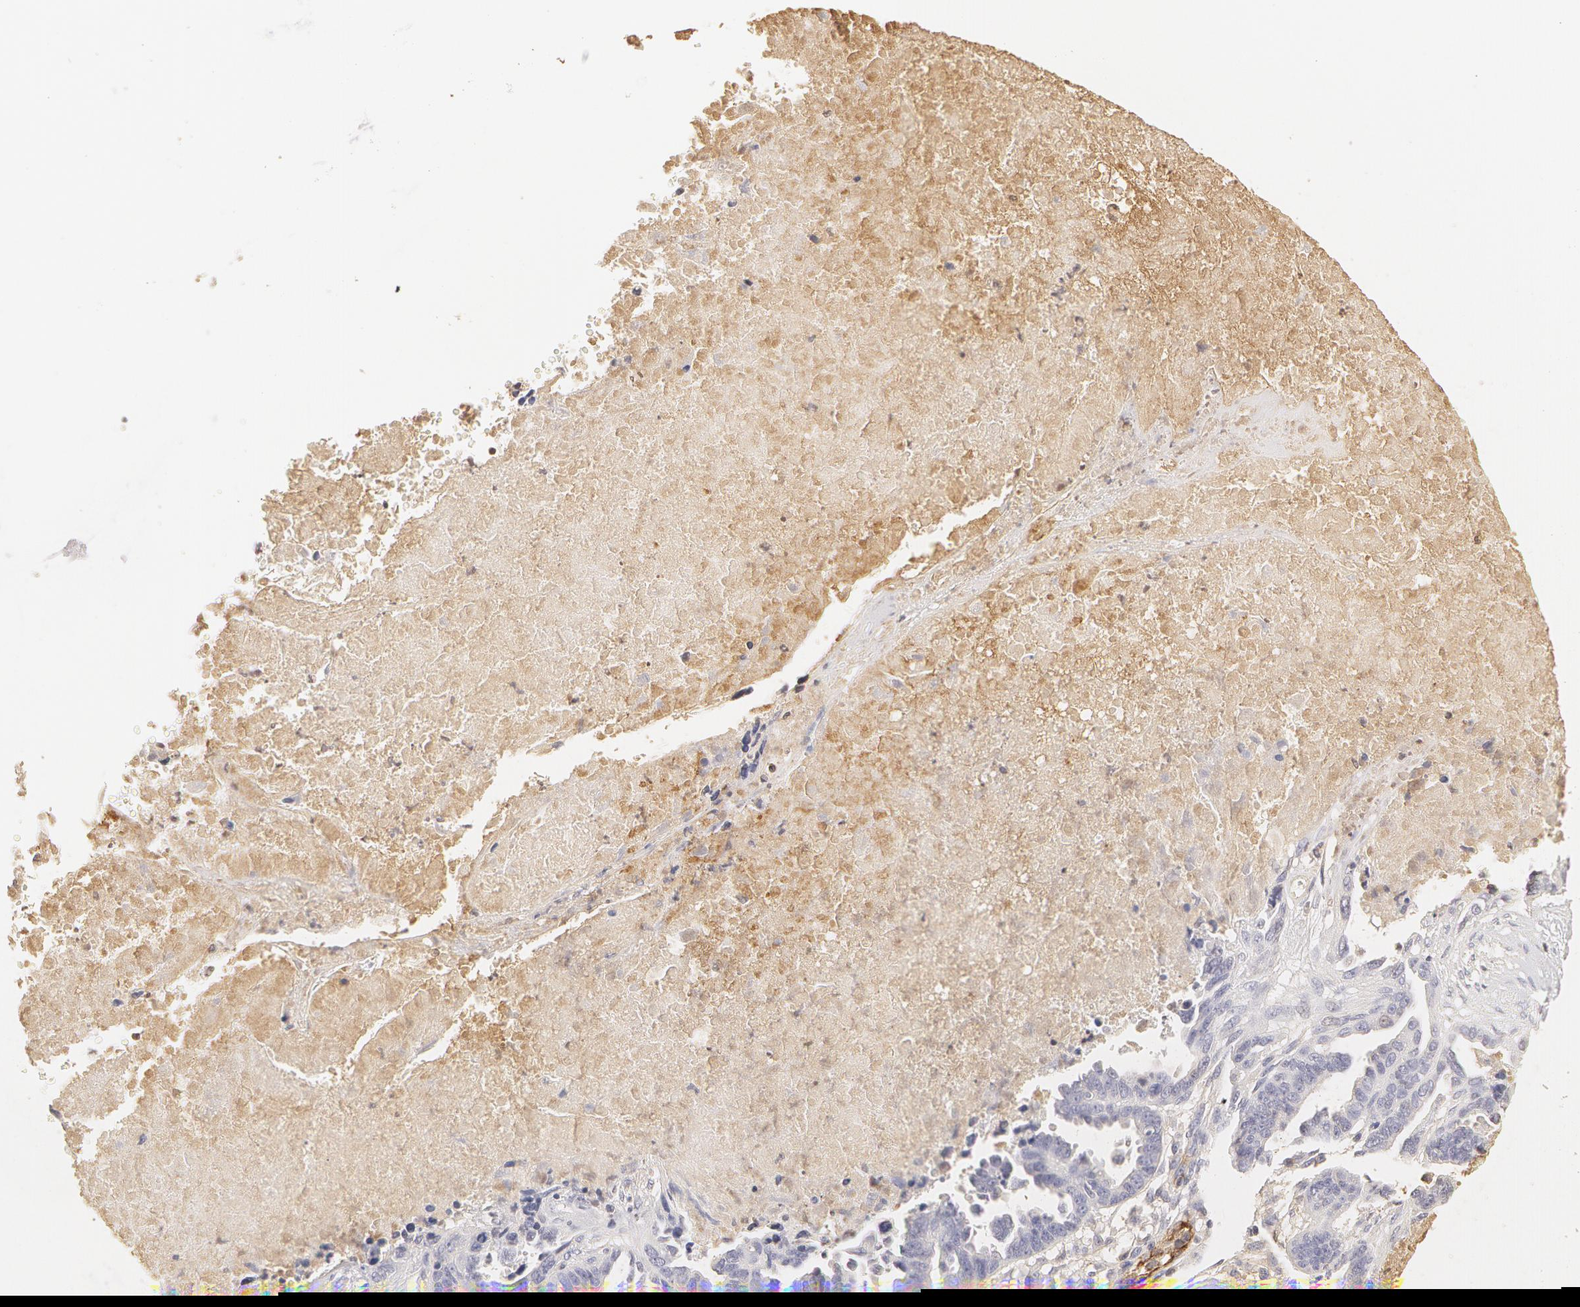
{"staining": {"intensity": "negative", "quantity": "none", "location": "none"}, "tissue": "ovarian cancer", "cell_type": "Tumor cells", "image_type": "cancer", "snomed": [{"axis": "morphology", "description": "Carcinoma, endometroid"}, {"axis": "morphology", "description": "Cystadenocarcinoma, serous, NOS"}, {"axis": "topography", "description": "Ovary"}], "caption": "Human serous cystadenocarcinoma (ovarian) stained for a protein using IHC demonstrates no expression in tumor cells.", "gene": "VWF", "patient": {"sex": "female", "age": 45}}